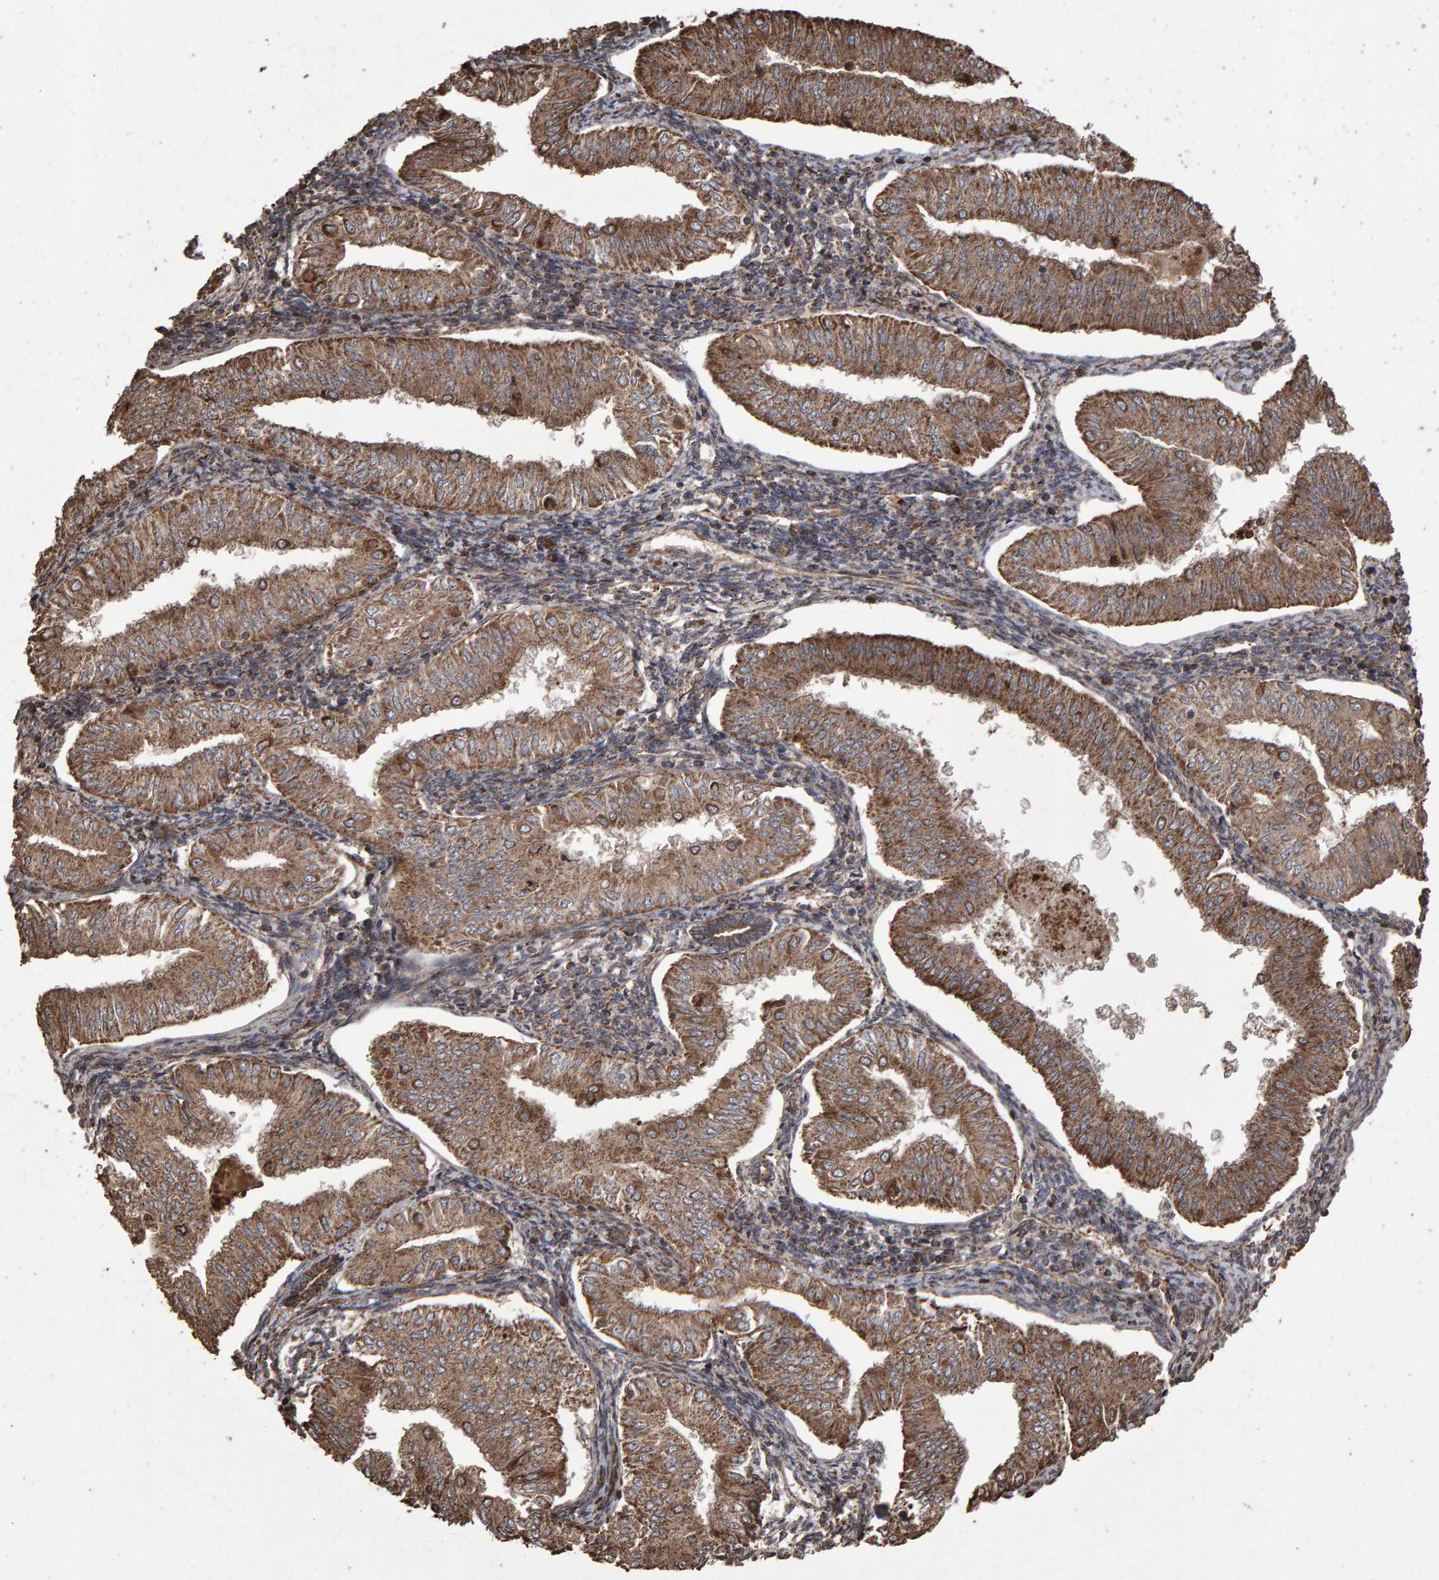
{"staining": {"intensity": "moderate", "quantity": ">75%", "location": "cytoplasmic/membranous"}, "tissue": "endometrial cancer", "cell_type": "Tumor cells", "image_type": "cancer", "snomed": [{"axis": "morphology", "description": "Normal tissue, NOS"}, {"axis": "morphology", "description": "Adenocarcinoma, NOS"}, {"axis": "topography", "description": "Endometrium"}], "caption": "A histopathology image of endometrial cancer stained for a protein demonstrates moderate cytoplasmic/membranous brown staining in tumor cells. Using DAB (3,3'-diaminobenzidine) (brown) and hematoxylin (blue) stains, captured at high magnification using brightfield microscopy.", "gene": "OSBP2", "patient": {"sex": "female", "age": 53}}